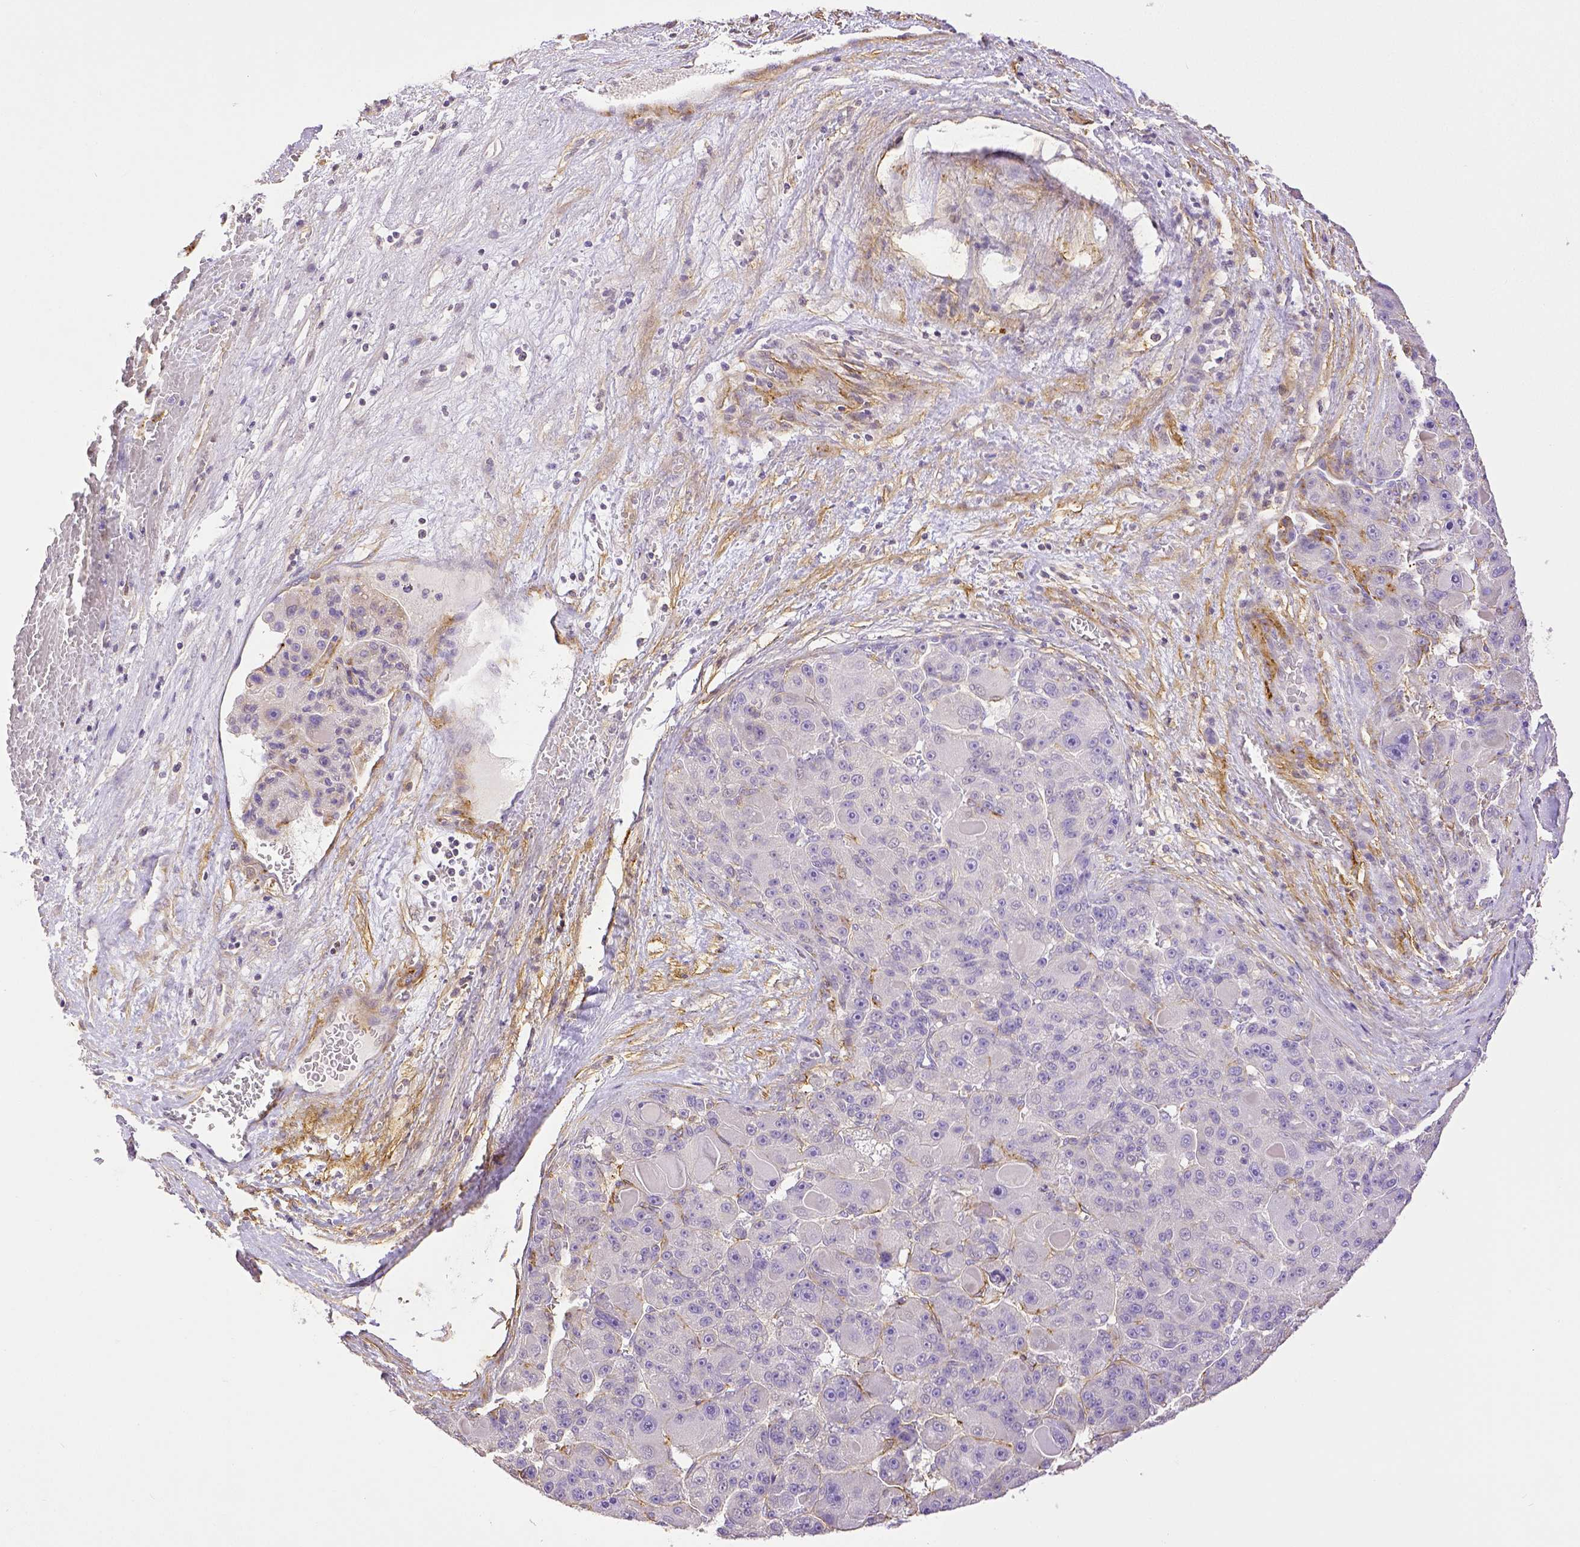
{"staining": {"intensity": "negative", "quantity": "none", "location": "none"}, "tissue": "liver cancer", "cell_type": "Tumor cells", "image_type": "cancer", "snomed": [{"axis": "morphology", "description": "Carcinoma, Hepatocellular, NOS"}, {"axis": "topography", "description": "Liver"}], "caption": "IHC image of hepatocellular carcinoma (liver) stained for a protein (brown), which reveals no expression in tumor cells. Brightfield microscopy of immunohistochemistry (IHC) stained with DAB (3,3'-diaminobenzidine) (brown) and hematoxylin (blue), captured at high magnification.", "gene": "THY1", "patient": {"sex": "male", "age": 76}}